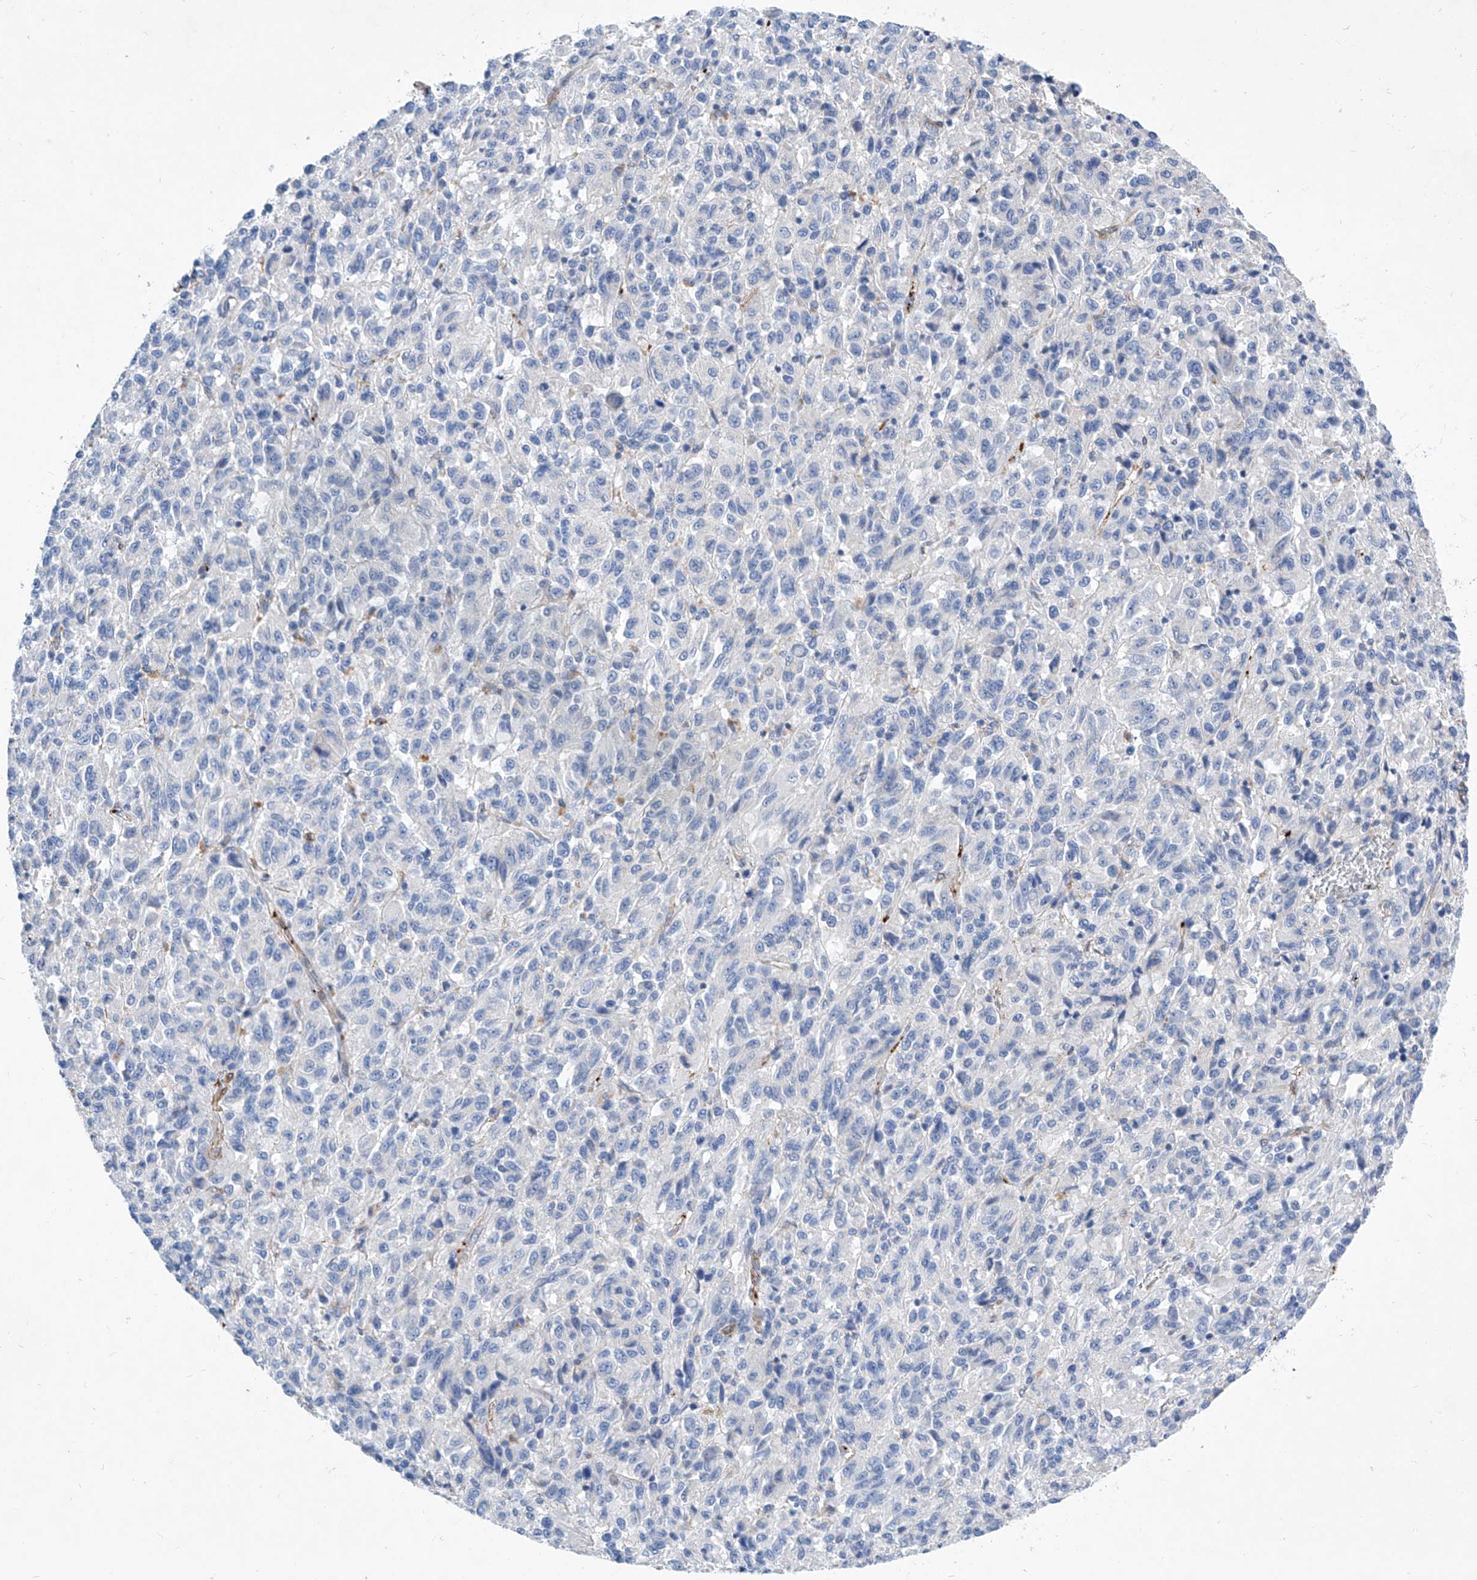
{"staining": {"intensity": "negative", "quantity": "none", "location": "none"}, "tissue": "melanoma", "cell_type": "Tumor cells", "image_type": "cancer", "snomed": [{"axis": "morphology", "description": "Malignant melanoma, Metastatic site"}, {"axis": "topography", "description": "Lung"}], "caption": "Tumor cells are negative for protein expression in human melanoma.", "gene": "TAS2R60", "patient": {"sex": "male", "age": 64}}